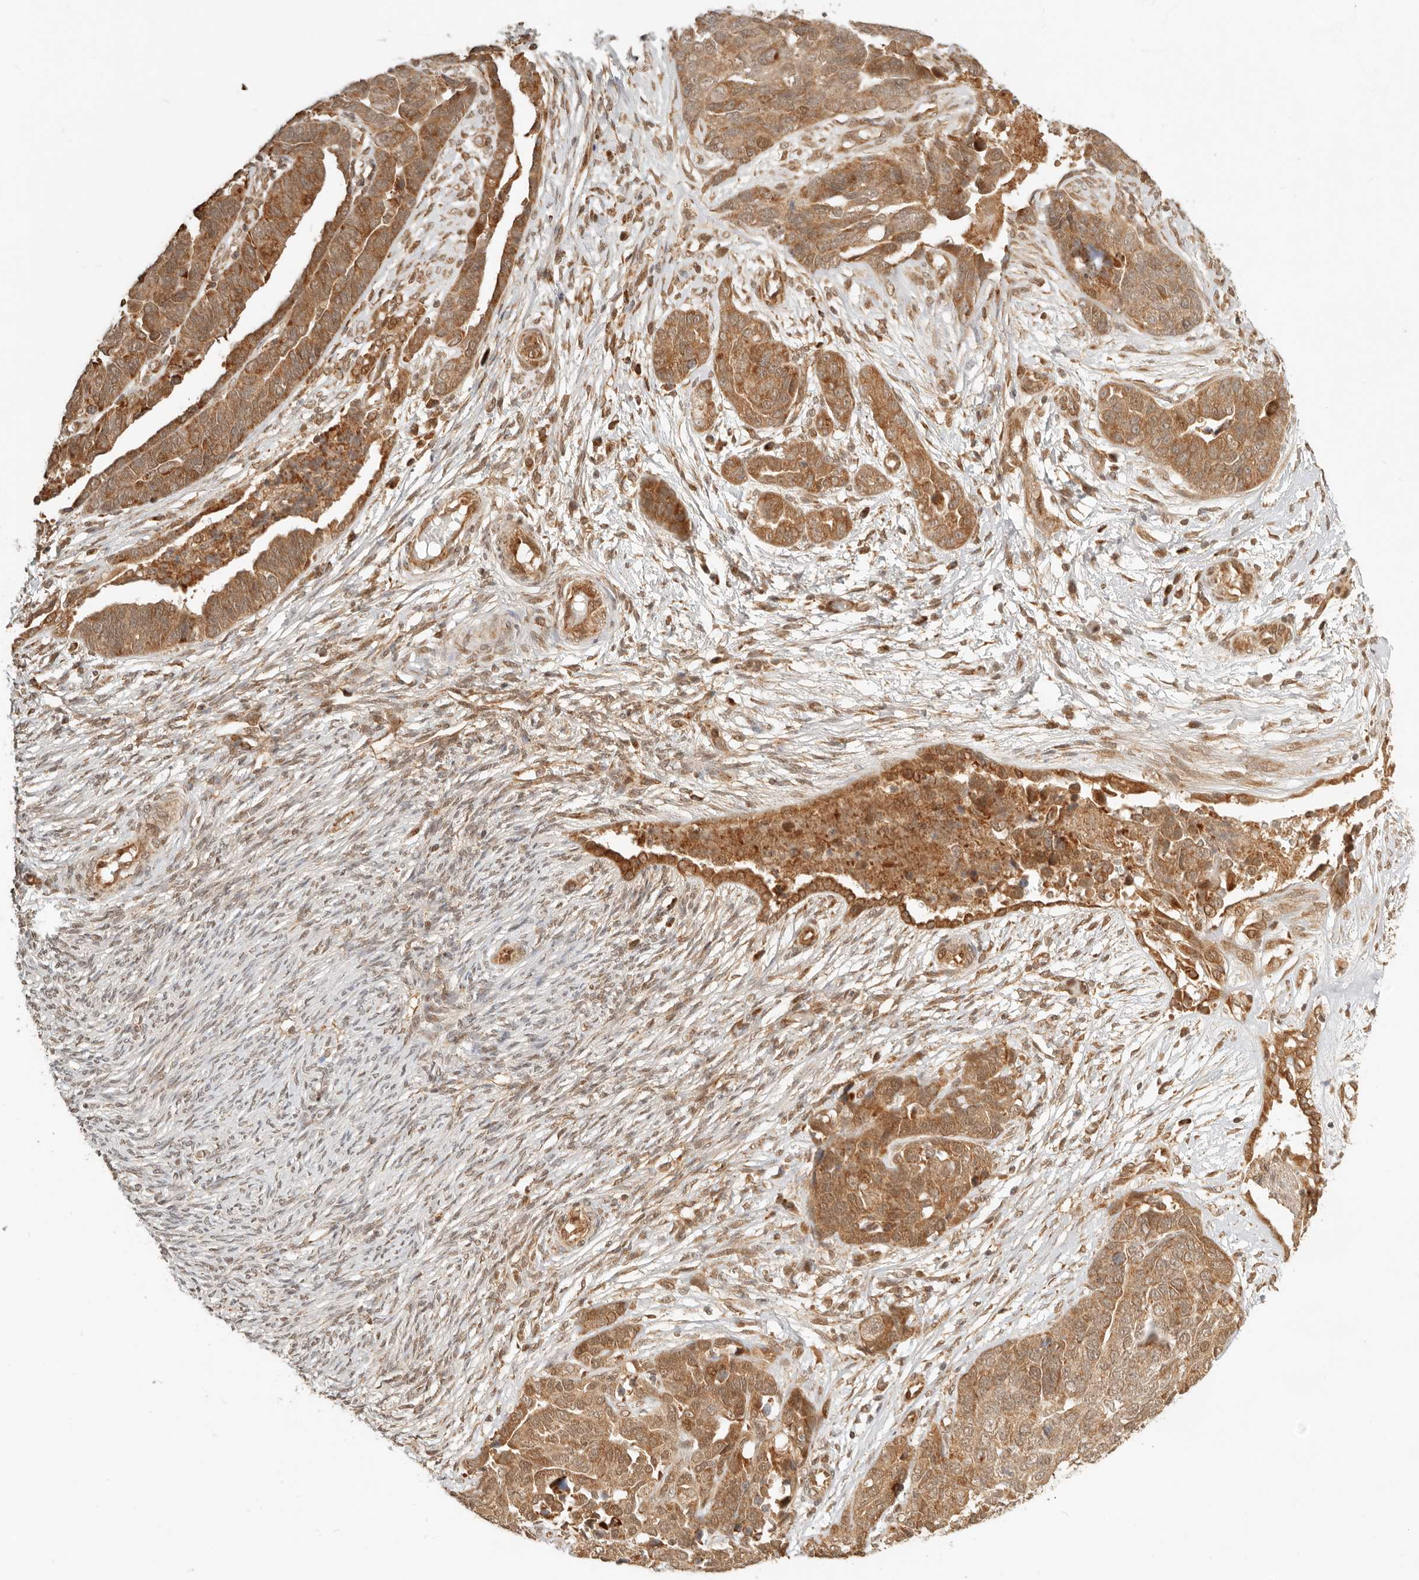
{"staining": {"intensity": "moderate", "quantity": ">75%", "location": "cytoplasmic/membranous,nuclear"}, "tissue": "ovarian cancer", "cell_type": "Tumor cells", "image_type": "cancer", "snomed": [{"axis": "morphology", "description": "Cystadenocarcinoma, serous, NOS"}, {"axis": "topography", "description": "Ovary"}], "caption": "DAB immunohistochemical staining of ovarian cancer (serous cystadenocarcinoma) exhibits moderate cytoplasmic/membranous and nuclear protein positivity in about >75% of tumor cells.", "gene": "BAALC", "patient": {"sex": "female", "age": 44}}